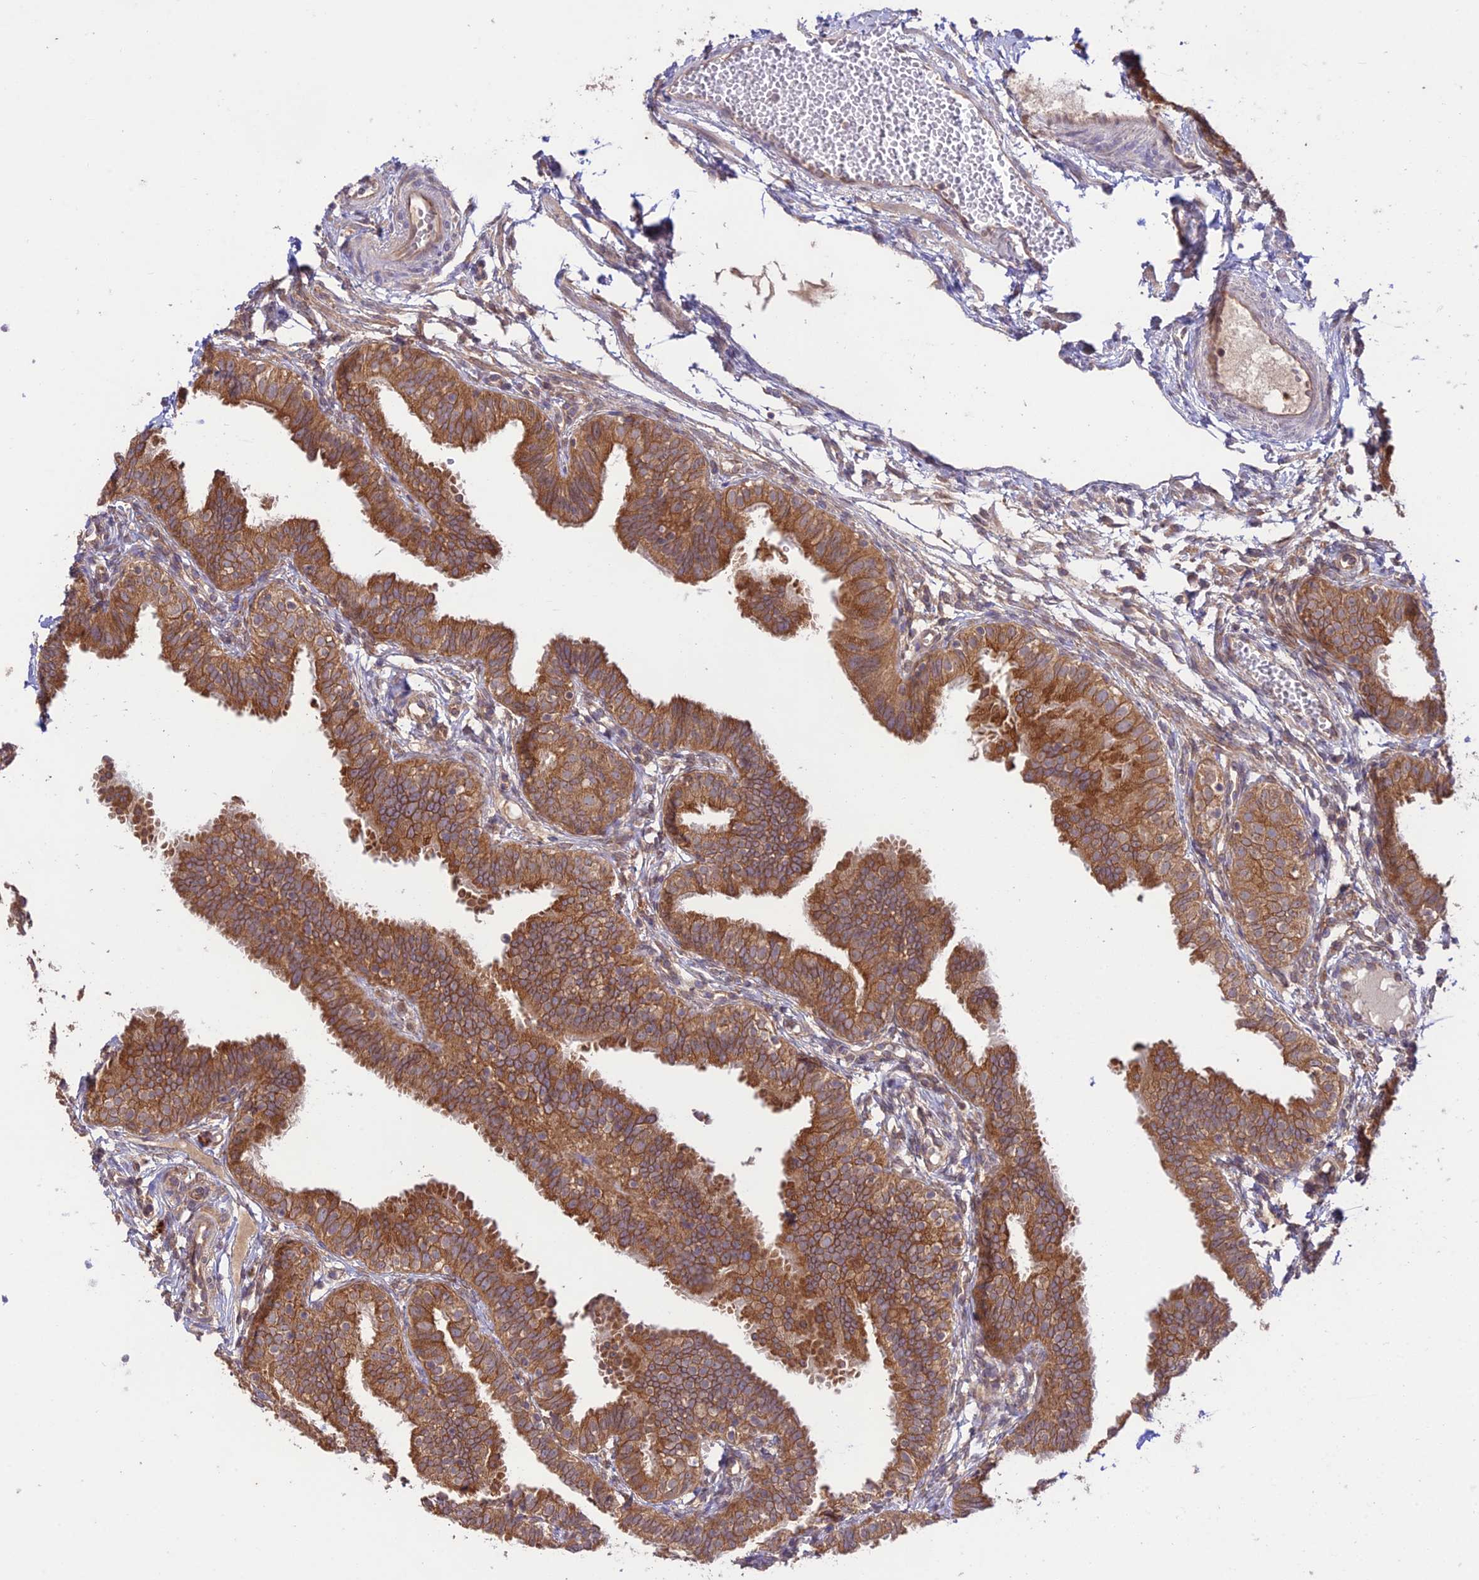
{"staining": {"intensity": "moderate", "quantity": ">75%", "location": "cytoplasmic/membranous"}, "tissue": "fallopian tube", "cell_type": "Glandular cells", "image_type": "normal", "snomed": [{"axis": "morphology", "description": "Normal tissue, NOS"}, {"axis": "topography", "description": "Fallopian tube"}], "caption": "Immunohistochemical staining of benign human fallopian tube displays moderate cytoplasmic/membranous protein positivity in about >75% of glandular cells. (brown staining indicates protein expression, while blue staining denotes nuclei).", "gene": "TMEM259", "patient": {"sex": "female", "age": 35}}